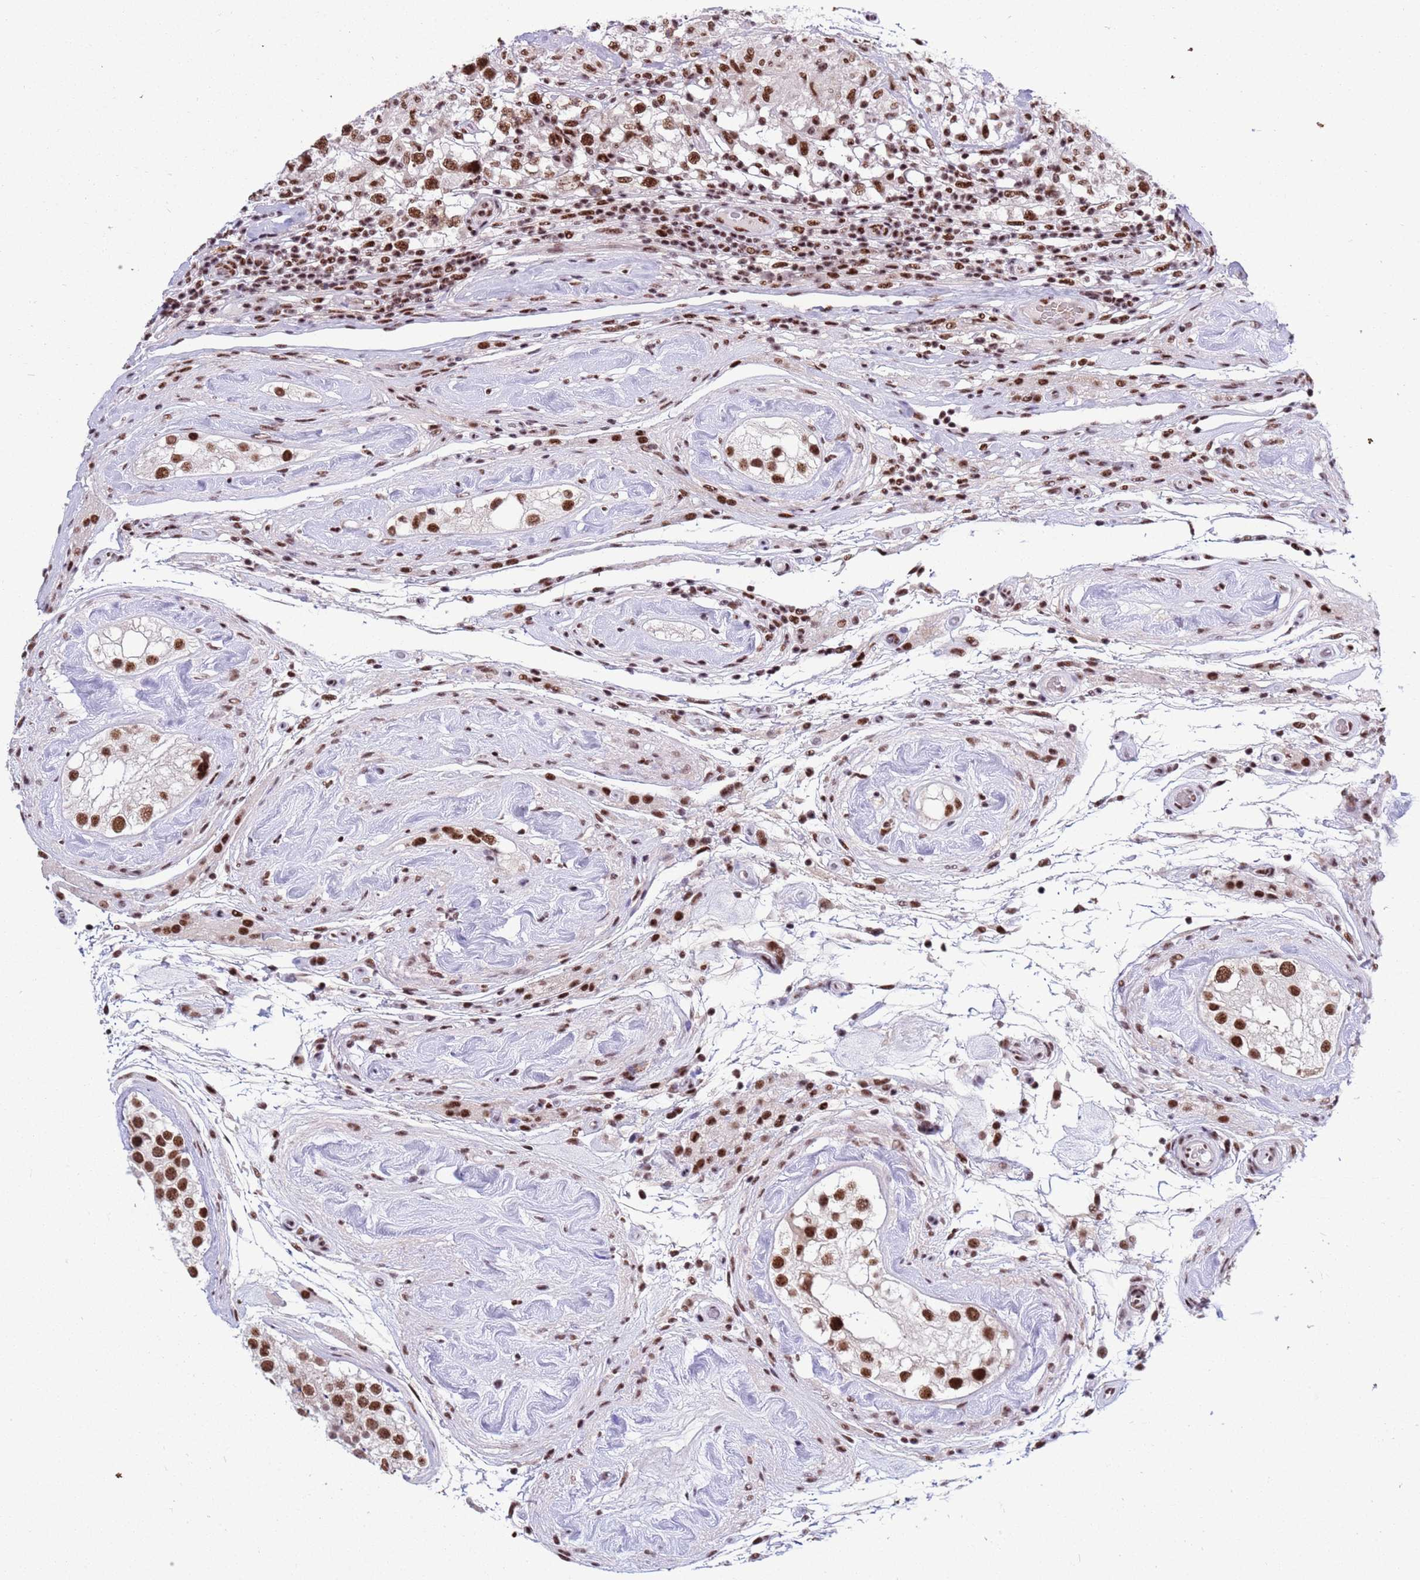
{"staining": {"intensity": "strong", "quantity": ">75%", "location": "nuclear"}, "tissue": "testis cancer", "cell_type": "Tumor cells", "image_type": "cancer", "snomed": [{"axis": "morphology", "description": "Seminoma, NOS"}, {"axis": "topography", "description": "Testis"}], "caption": "High-magnification brightfield microscopy of testis seminoma stained with DAB (3,3'-diaminobenzidine) (brown) and counterstained with hematoxylin (blue). tumor cells exhibit strong nuclear positivity is identified in approximately>75% of cells.", "gene": "THOC2", "patient": {"sex": "male", "age": 46}}